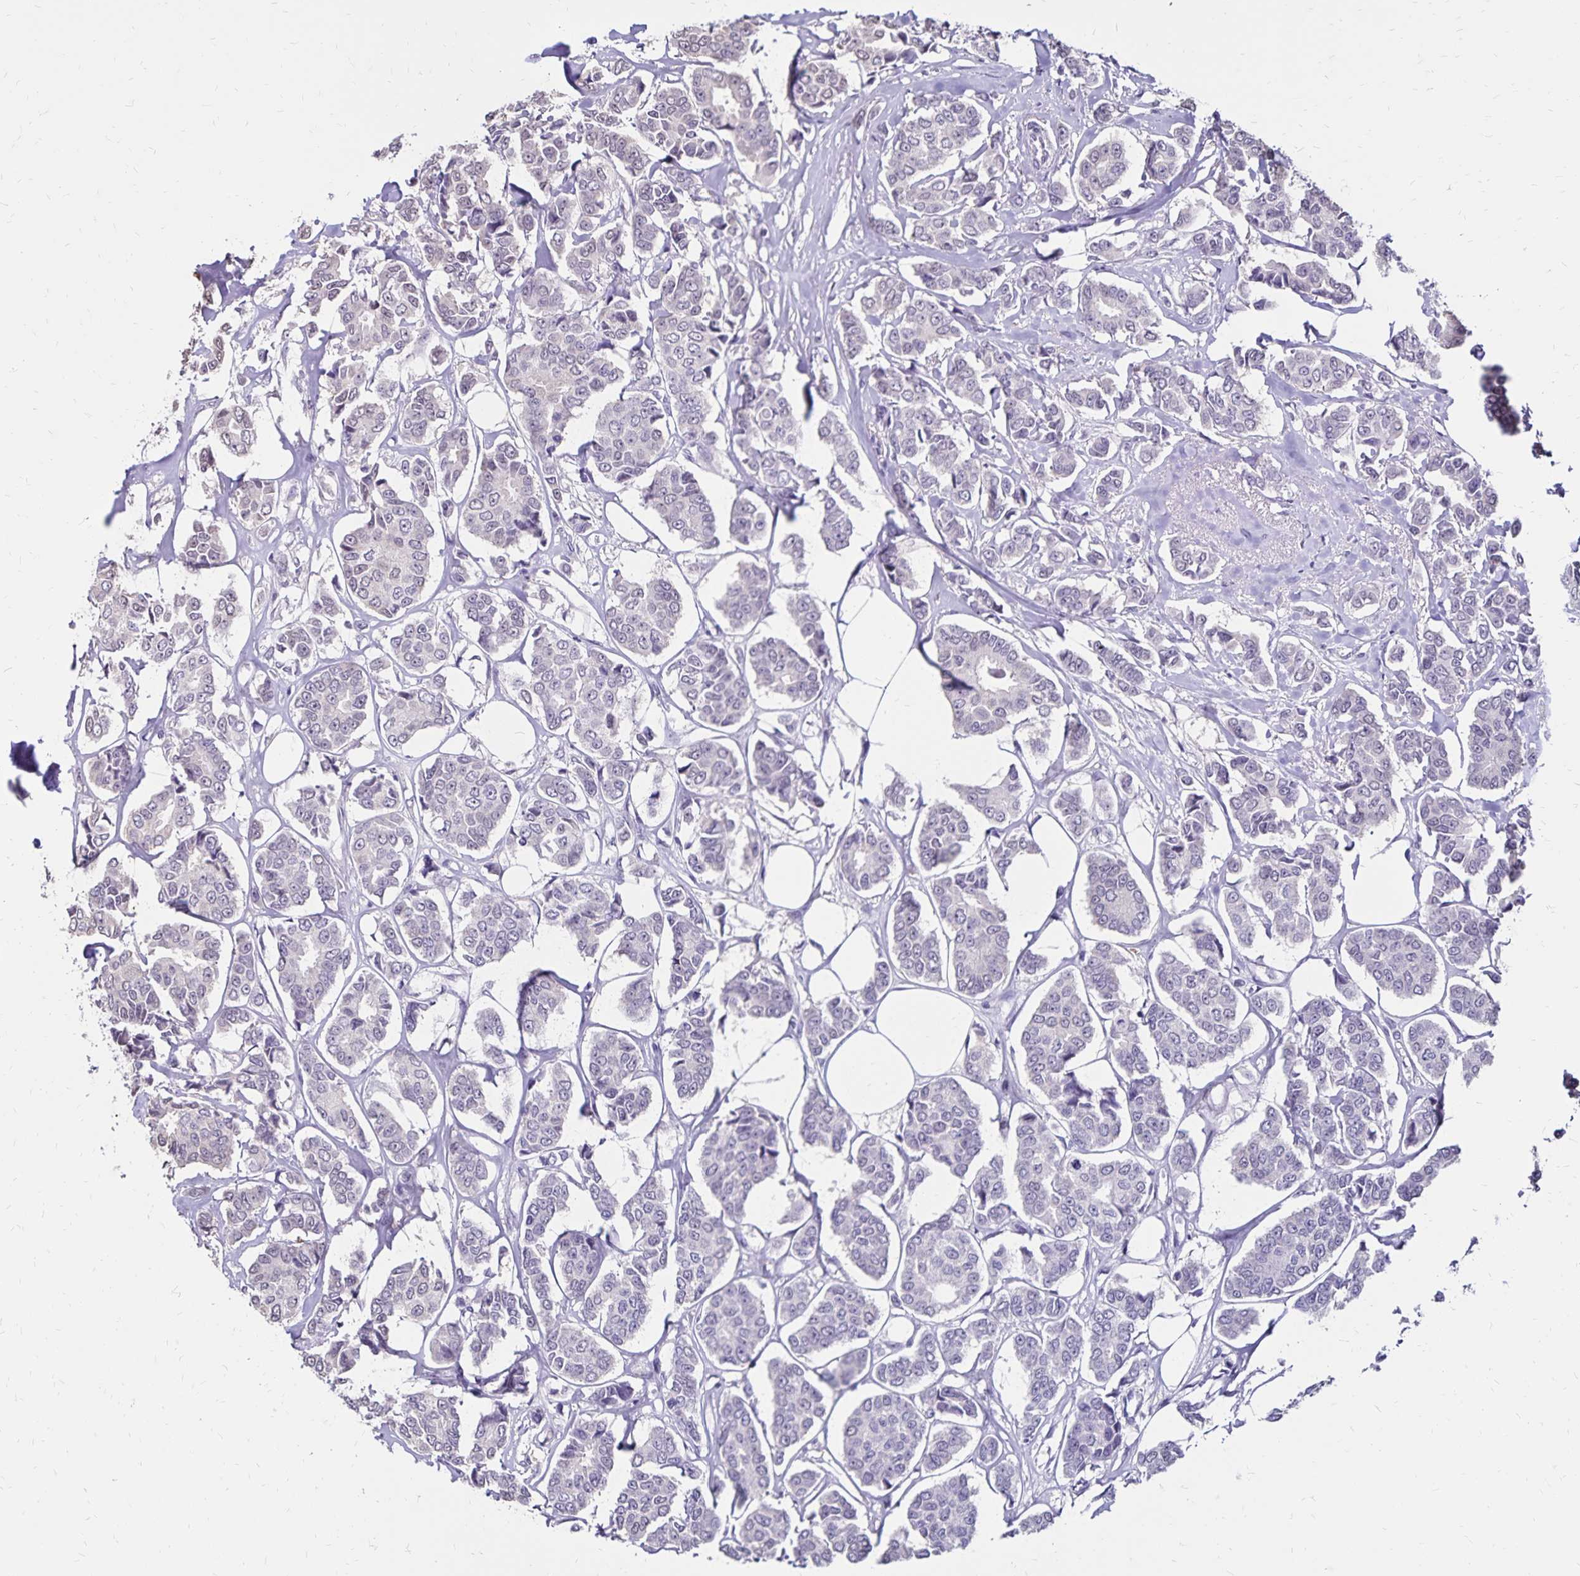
{"staining": {"intensity": "negative", "quantity": "none", "location": "none"}, "tissue": "breast cancer", "cell_type": "Tumor cells", "image_type": "cancer", "snomed": [{"axis": "morphology", "description": "Duct carcinoma"}, {"axis": "topography", "description": "Breast"}], "caption": "Human breast intraductal carcinoma stained for a protein using IHC demonstrates no positivity in tumor cells.", "gene": "SH3GL3", "patient": {"sex": "female", "age": 94}}